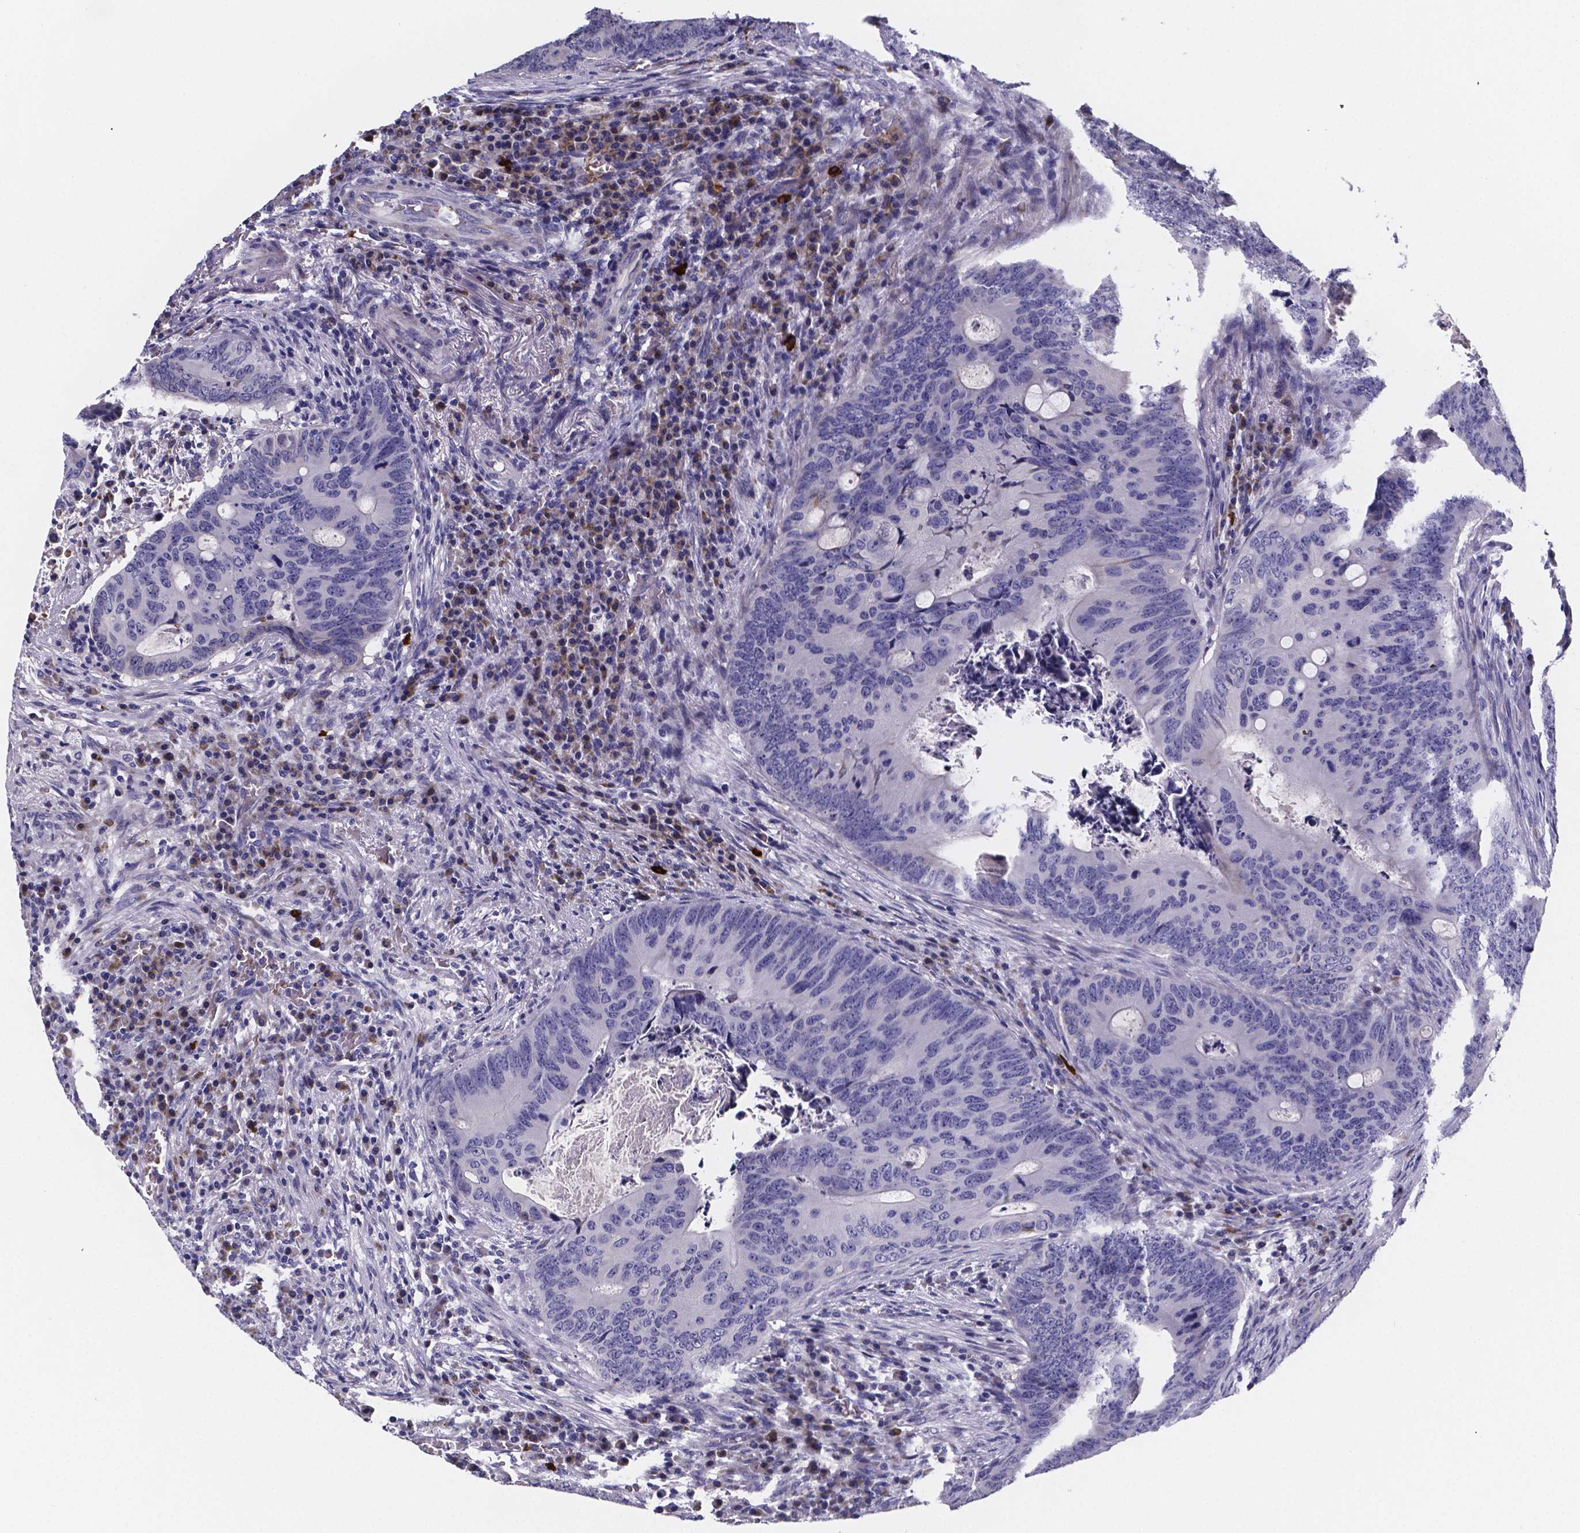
{"staining": {"intensity": "negative", "quantity": "none", "location": "none"}, "tissue": "colorectal cancer", "cell_type": "Tumor cells", "image_type": "cancer", "snomed": [{"axis": "morphology", "description": "Adenocarcinoma, NOS"}, {"axis": "topography", "description": "Colon"}], "caption": "This image is of colorectal cancer stained with immunohistochemistry (IHC) to label a protein in brown with the nuclei are counter-stained blue. There is no positivity in tumor cells.", "gene": "GABRA3", "patient": {"sex": "female", "age": 74}}